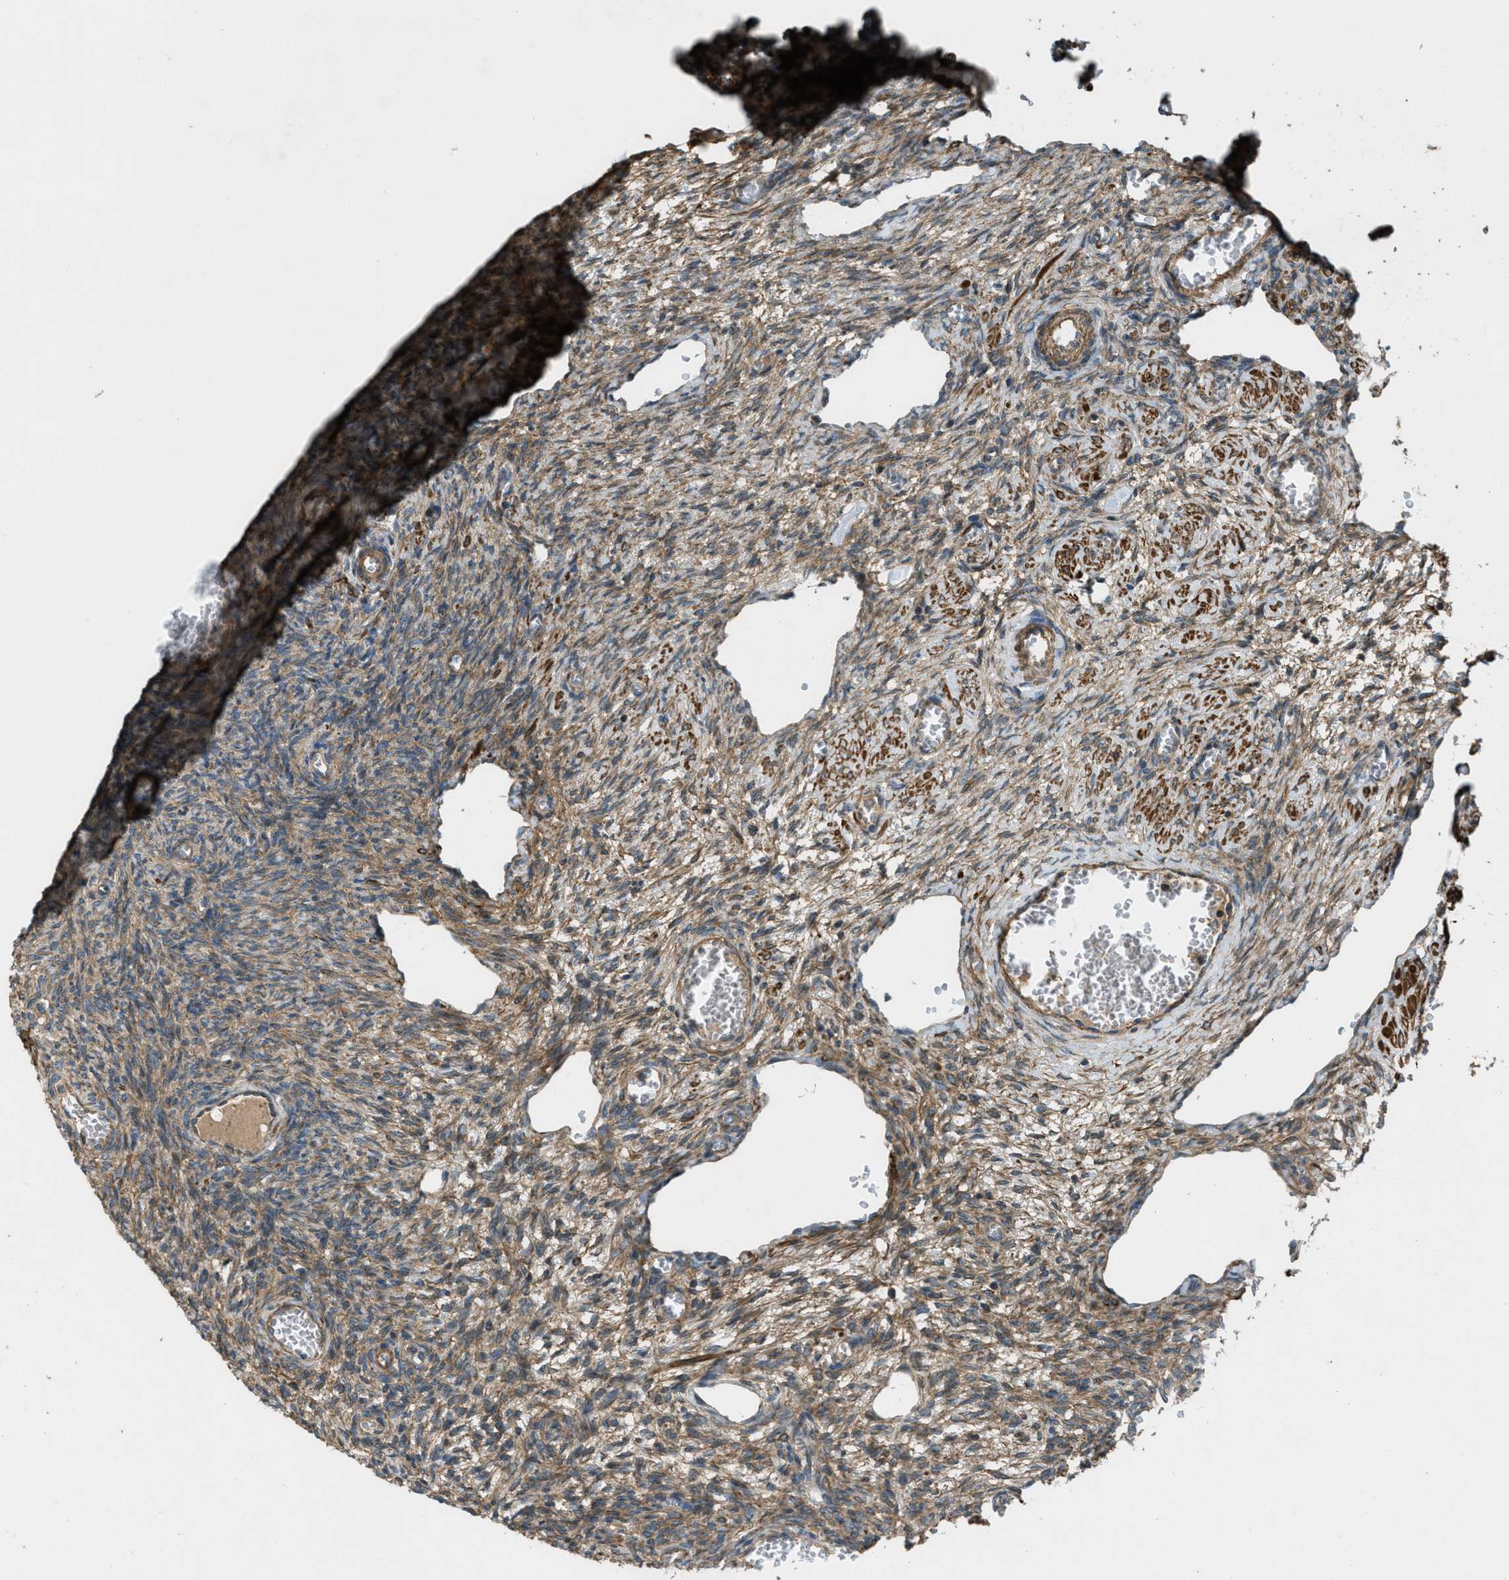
{"staining": {"intensity": "moderate", "quantity": ">75%", "location": "cytoplasmic/membranous"}, "tissue": "ovary", "cell_type": "Follicle cells", "image_type": "normal", "snomed": [{"axis": "morphology", "description": "Normal tissue, NOS"}, {"axis": "topography", "description": "Ovary"}], "caption": "Immunohistochemical staining of normal human ovary displays >75% levels of moderate cytoplasmic/membranous protein staining in approximately >75% of follicle cells.", "gene": "VEZT", "patient": {"sex": "female", "age": 27}}